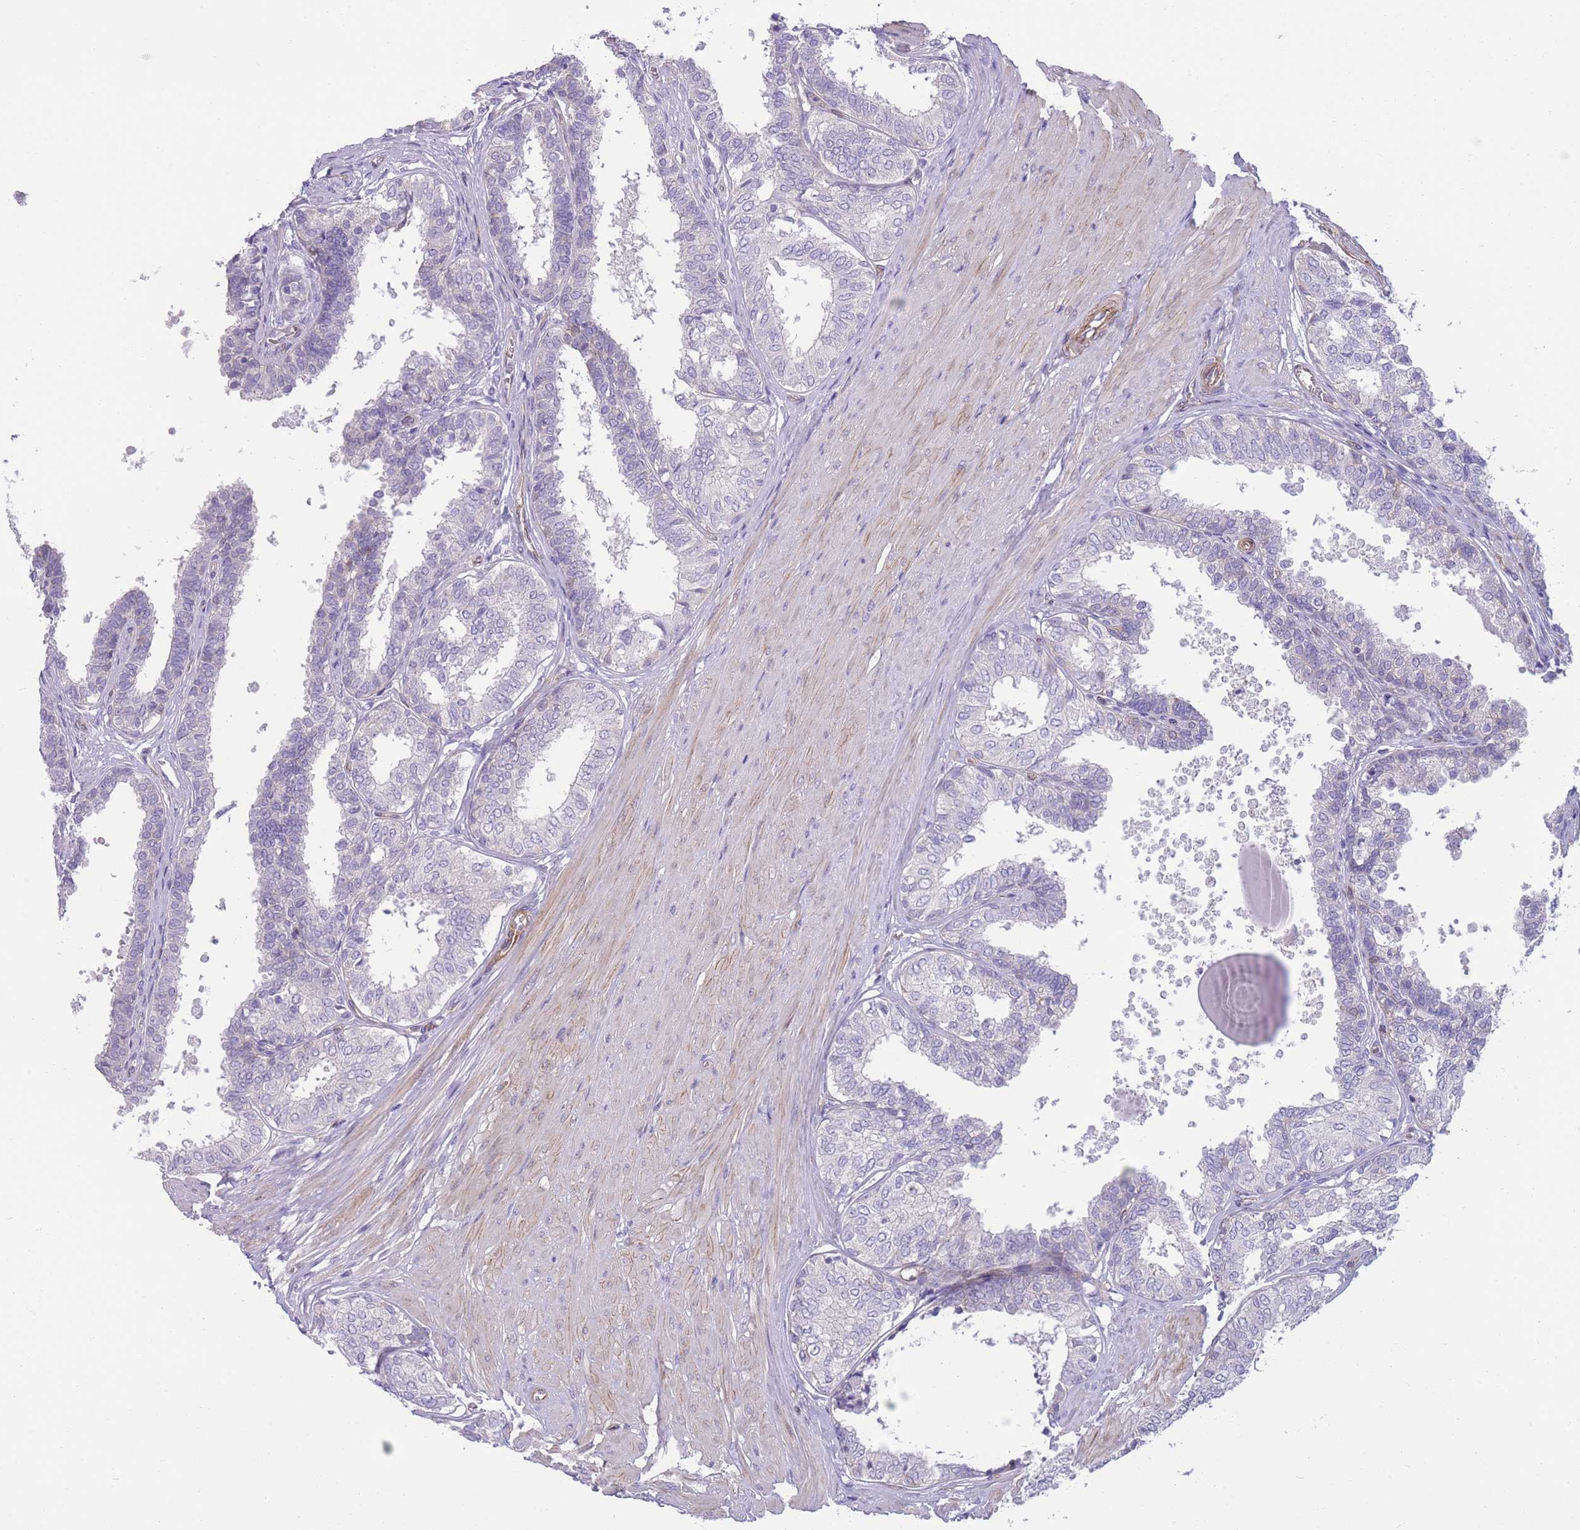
{"staining": {"intensity": "negative", "quantity": "none", "location": "none"}, "tissue": "prostate", "cell_type": "Glandular cells", "image_type": "normal", "snomed": [{"axis": "morphology", "description": "Normal tissue, NOS"}, {"axis": "topography", "description": "Prostate"}], "caption": "Photomicrograph shows no protein staining in glandular cells of unremarkable prostate.", "gene": "RGS11", "patient": {"sex": "male", "age": 48}}